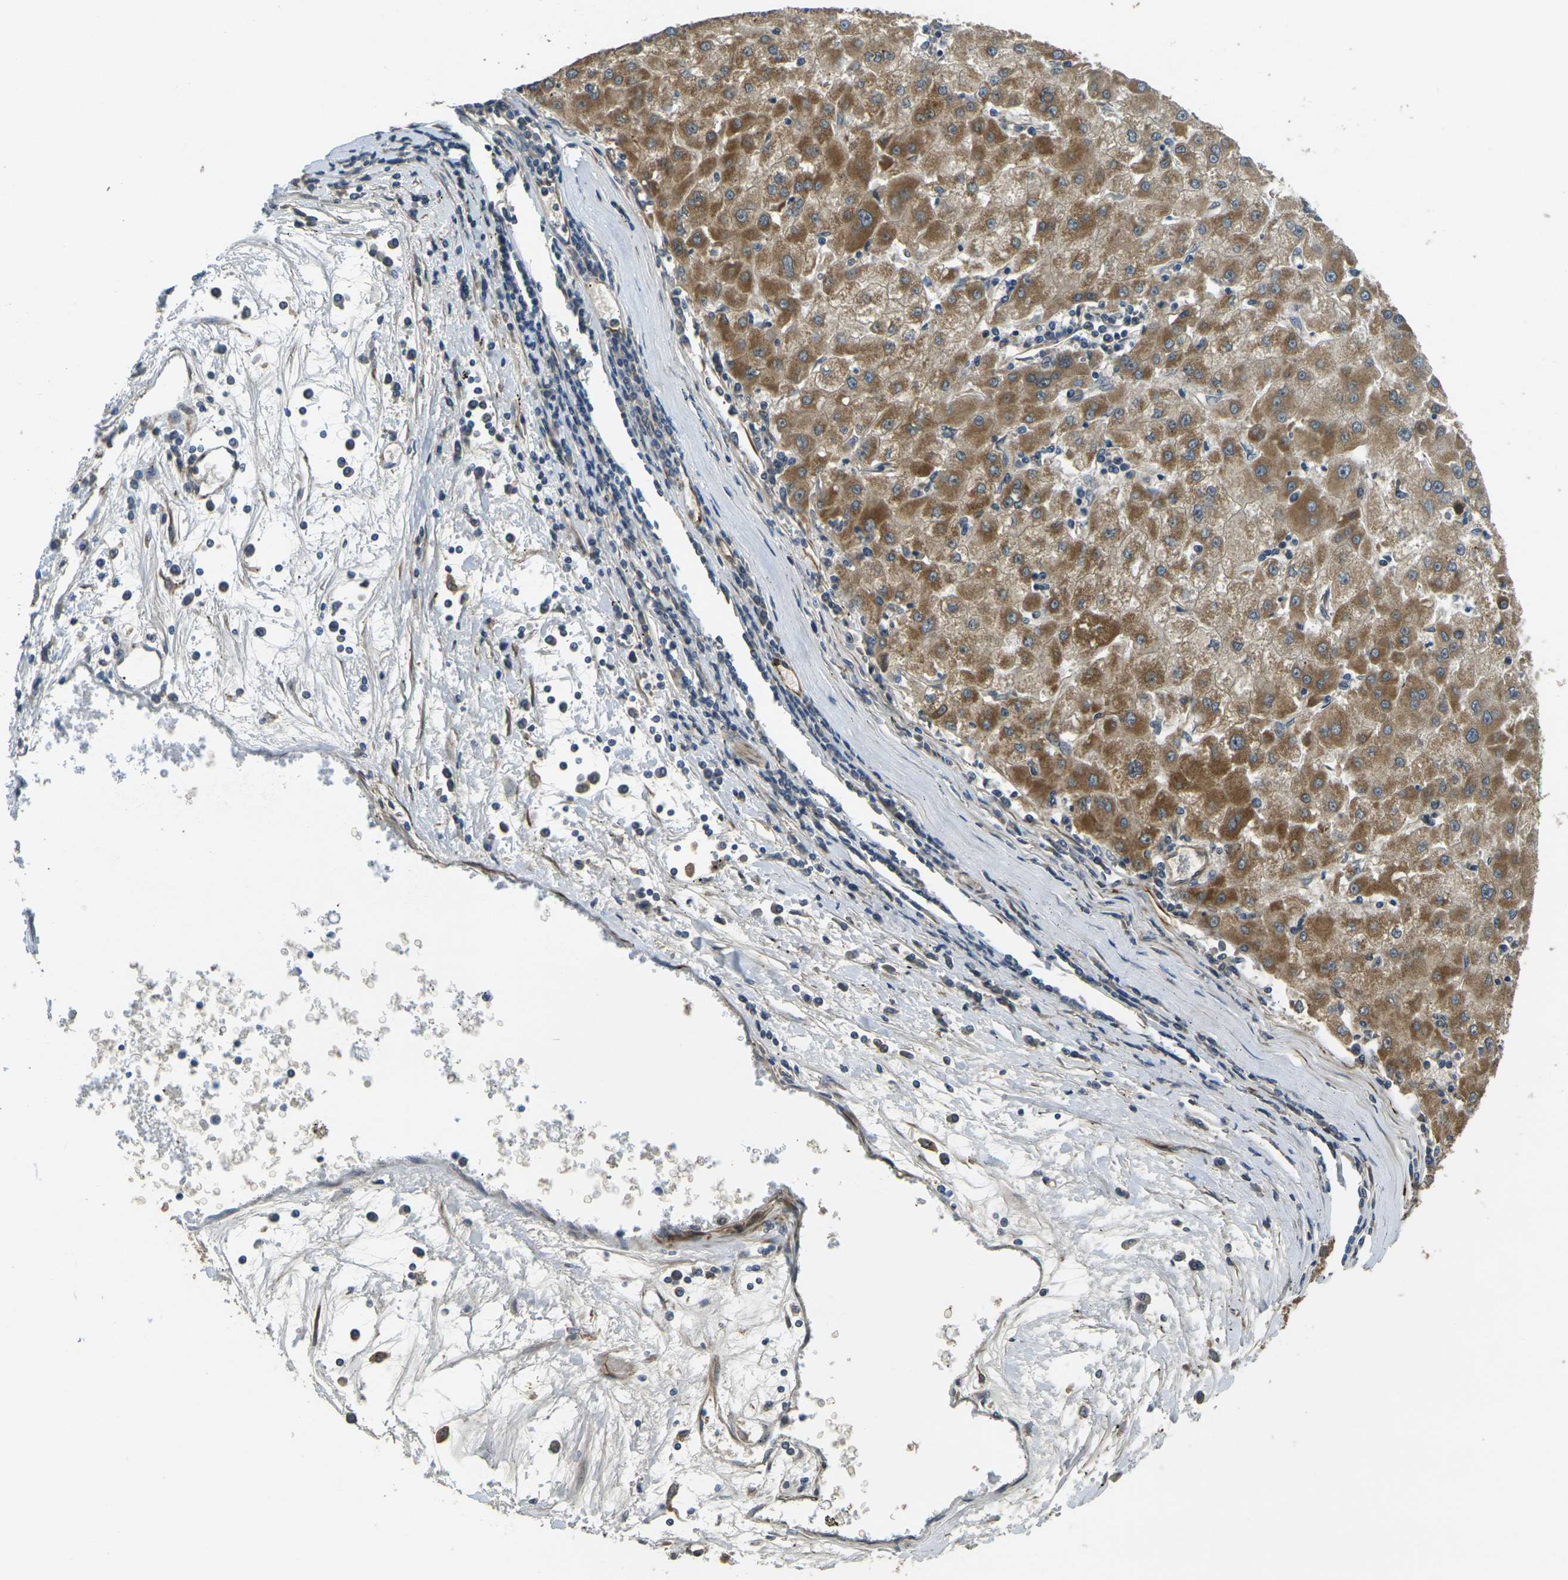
{"staining": {"intensity": "moderate", "quantity": ">75%", "location": "cytoplasmic/membranous"}, "tissue": "liver cancer", "cell_type": "Tumor cells", "image_type": "cancer", "snomed": [{"axis": "morphology", "description": "Carcinoma, Hepatocellular, NOS"}, {"axis": "topography", "description": "Liver"}], "caption": "This micrograph demonstrates IHC staining of liver hepatocellular carcinoma, with medium moderate cytoplasmic/membranous positivity in about >75% of tumor cells.", "gene": "FUT11", "patient": {"sex": "male", "age": 72}}